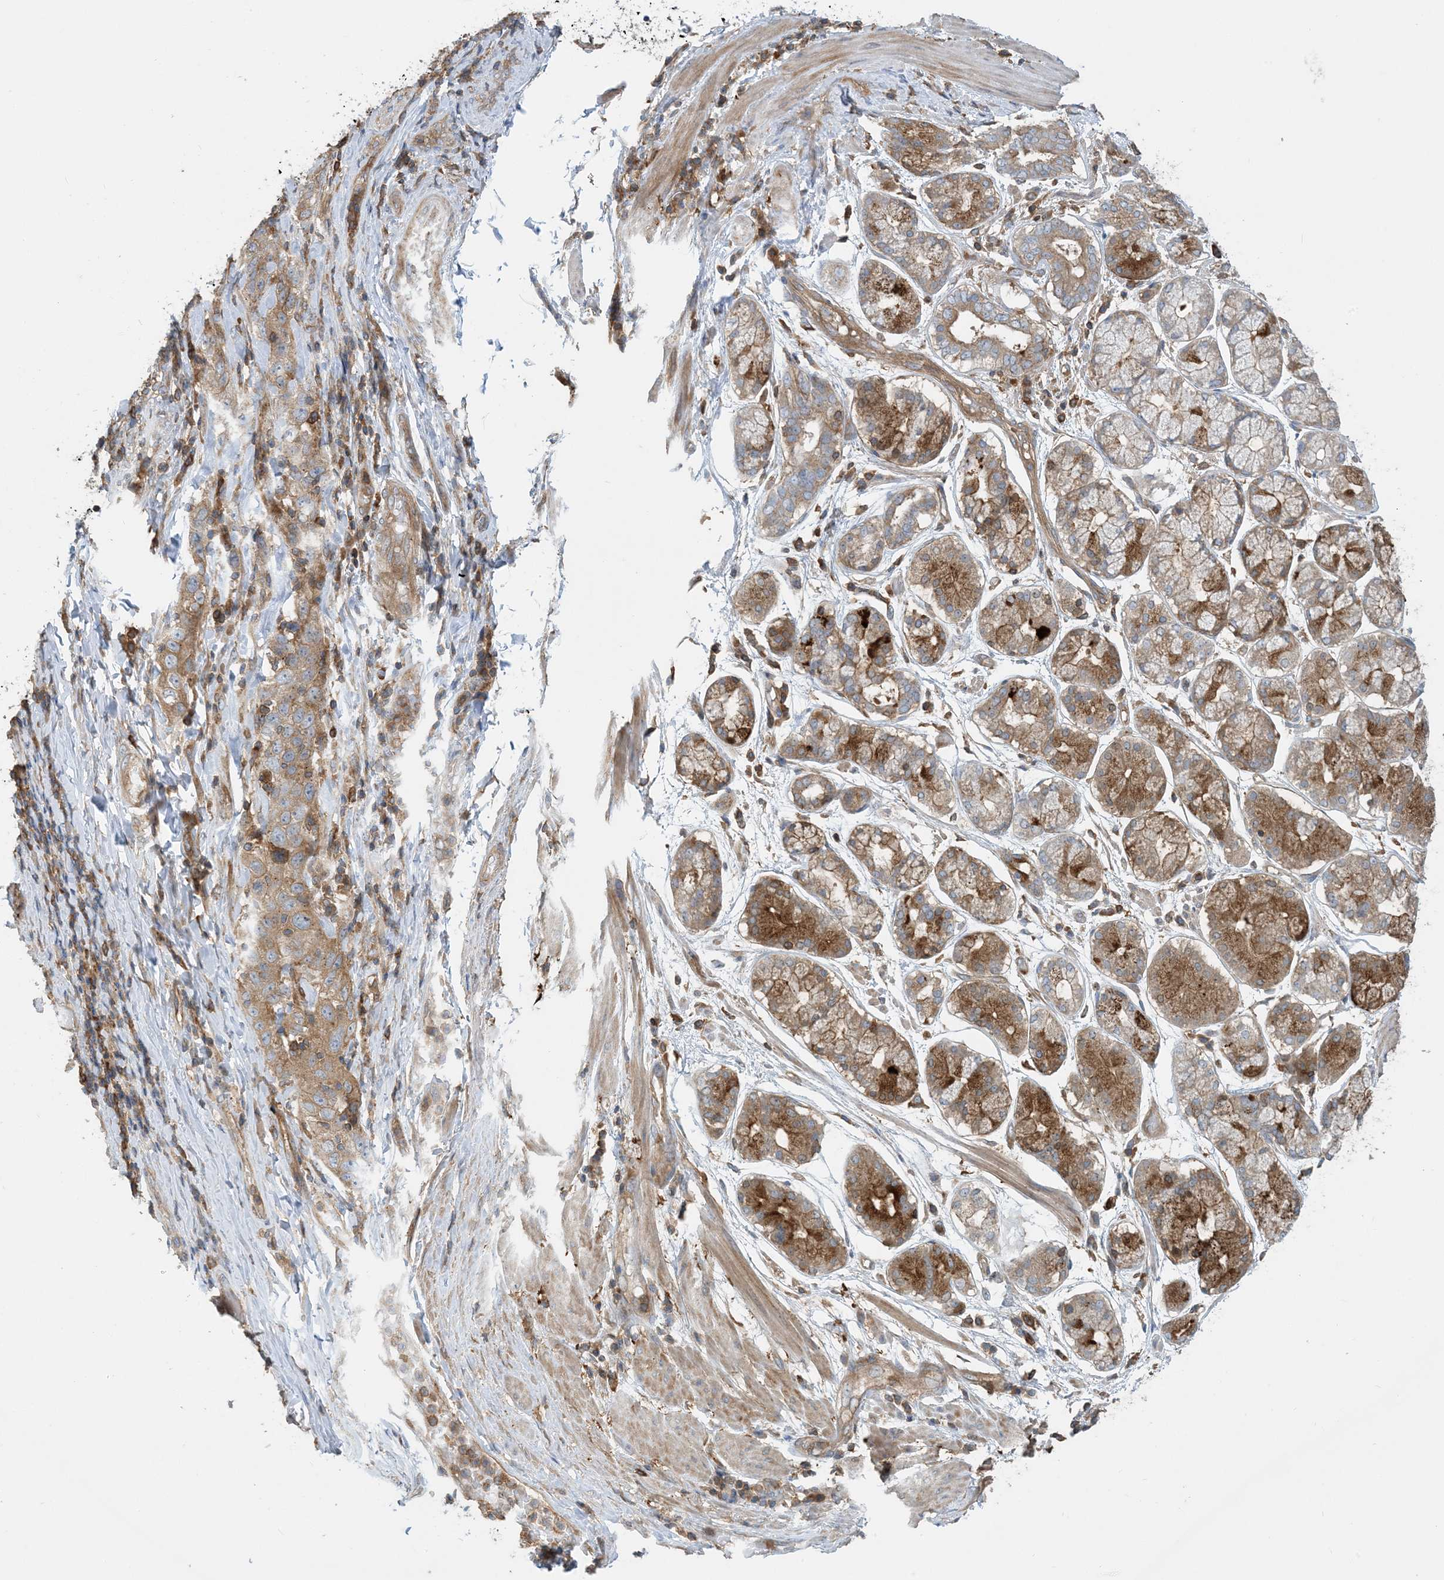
{"staining": {"intensity": "moderate", "quantity": ">75%", "location": "cytoplasmic/membranous"}, "tissue": "stomach cancer", "cell_type": "Tumor cells", "image_type": "cancer", "snomed": [{"axis": "morphology", "description": "Normal tissue, NOS"}, {"axis": "morphology", "description": "Adenocarcinoma, NOS"}, {"axis": "topography", "description": "Lymph node"}, {"axis": "topography", "description": "Stomach"}], "caption": "Stomach cancer (adenocarcinoma) stained with DAB (3,3'-diaminobenzidine) IHC displays medium levels of moderate cytoplasmic/membranous positivity in approximately >75% of tumor cells. (brown staining indicates protein expression, while blue staining denotes nuclei).", "gene": "SFMBT2", "patient": {"sex": "male", "age": 48}}